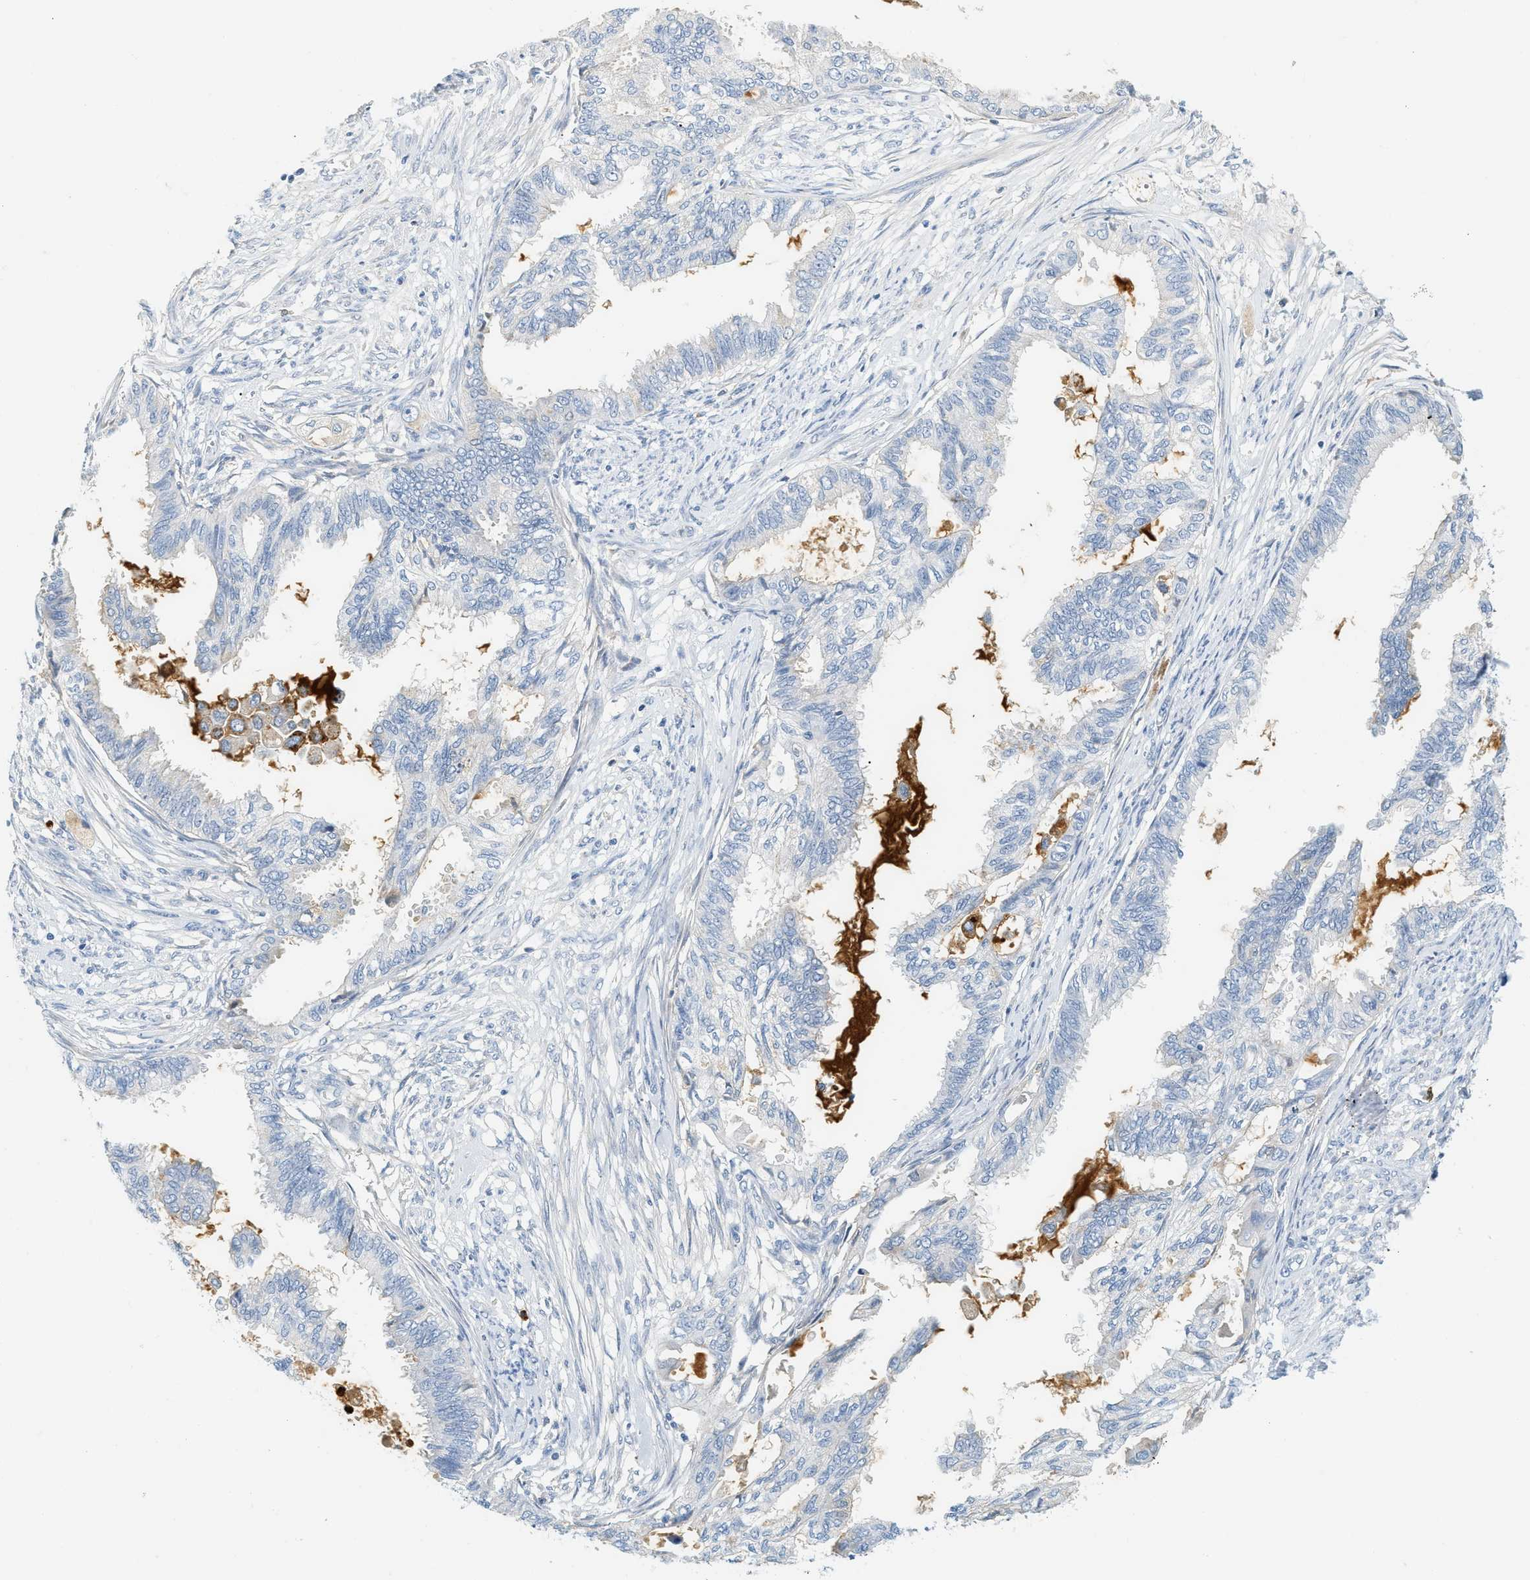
{"staining": {"intensity": "negative", "quantity": "none", "location": "none"}, "tissue": "cervical cancer", "cell_type": "Tumor cells", "image_type": "cancer", "snomed": [{"axis": "morphology", "description": "Normal tissue, NOS"}, {"axis": "morphology", "description": "Adenocarcinoma, NOS"}, {"axis": "topography", "description": "Cervix"}, {"axis": "topography", "description": "Endometrium"}], "caption": "Immunohistochemistry image of cervical adenocarcinoma stained for a protein (brown), which reveals no positivity in tumor cells.", "gene": "LCN2", "patient": {"sex": "female", "age": 86}}